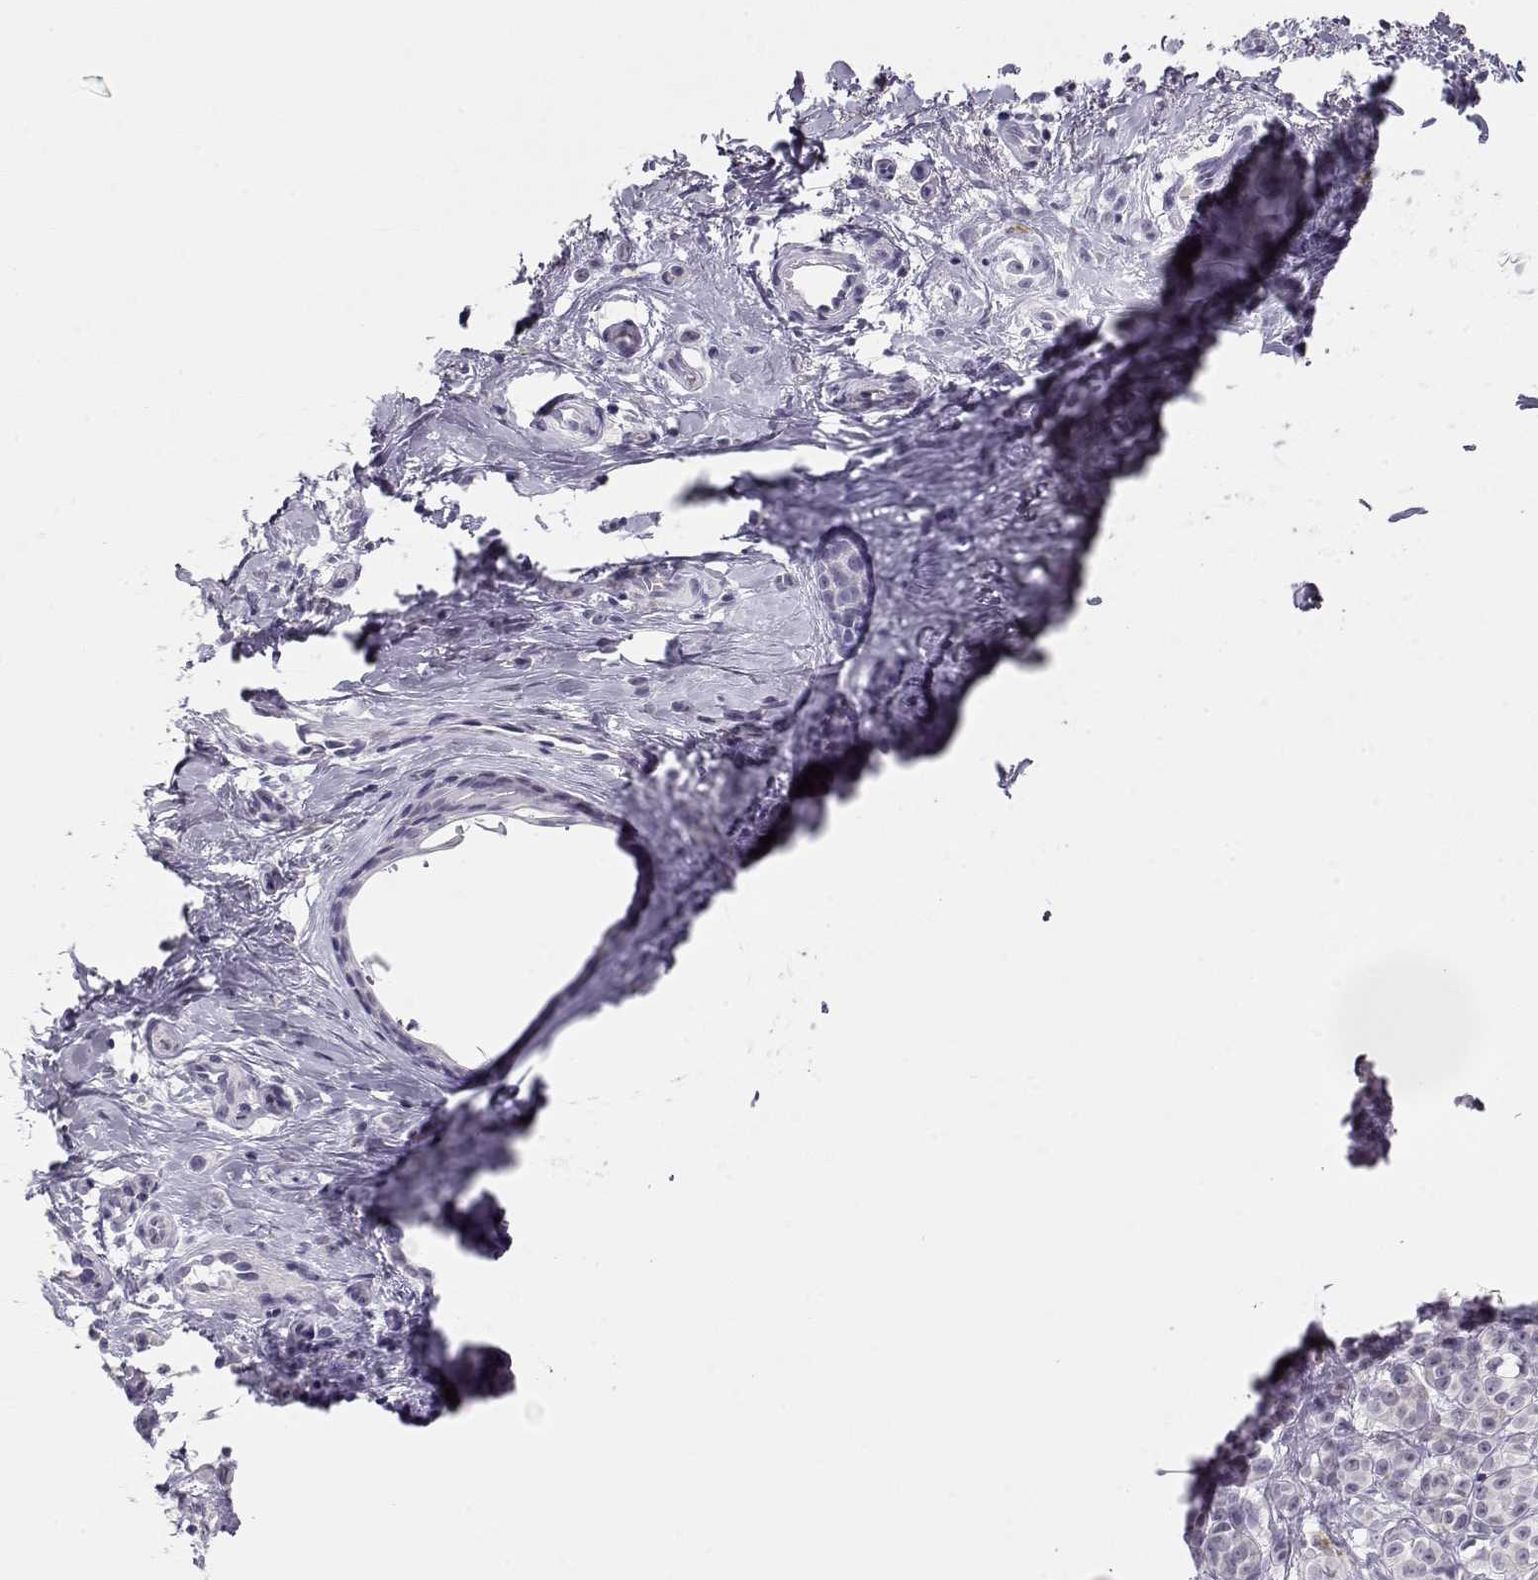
{"staining": {"intensity": "negative", "quantity": "none", "location": "none"}, "tissue": "melanoma", "cell_type": "Tumor cells", "image_type": "cancer", "snomed": [{"axis": "morphology", "description": "Malignant melanoma, NOS"}, {"axis": "topography", "description": "Skin"}], "caption": "Tumor cells show no significant staining in melanoma.", "gene": "IMPG1", "patient": {"sex": "female", "age": 76}}